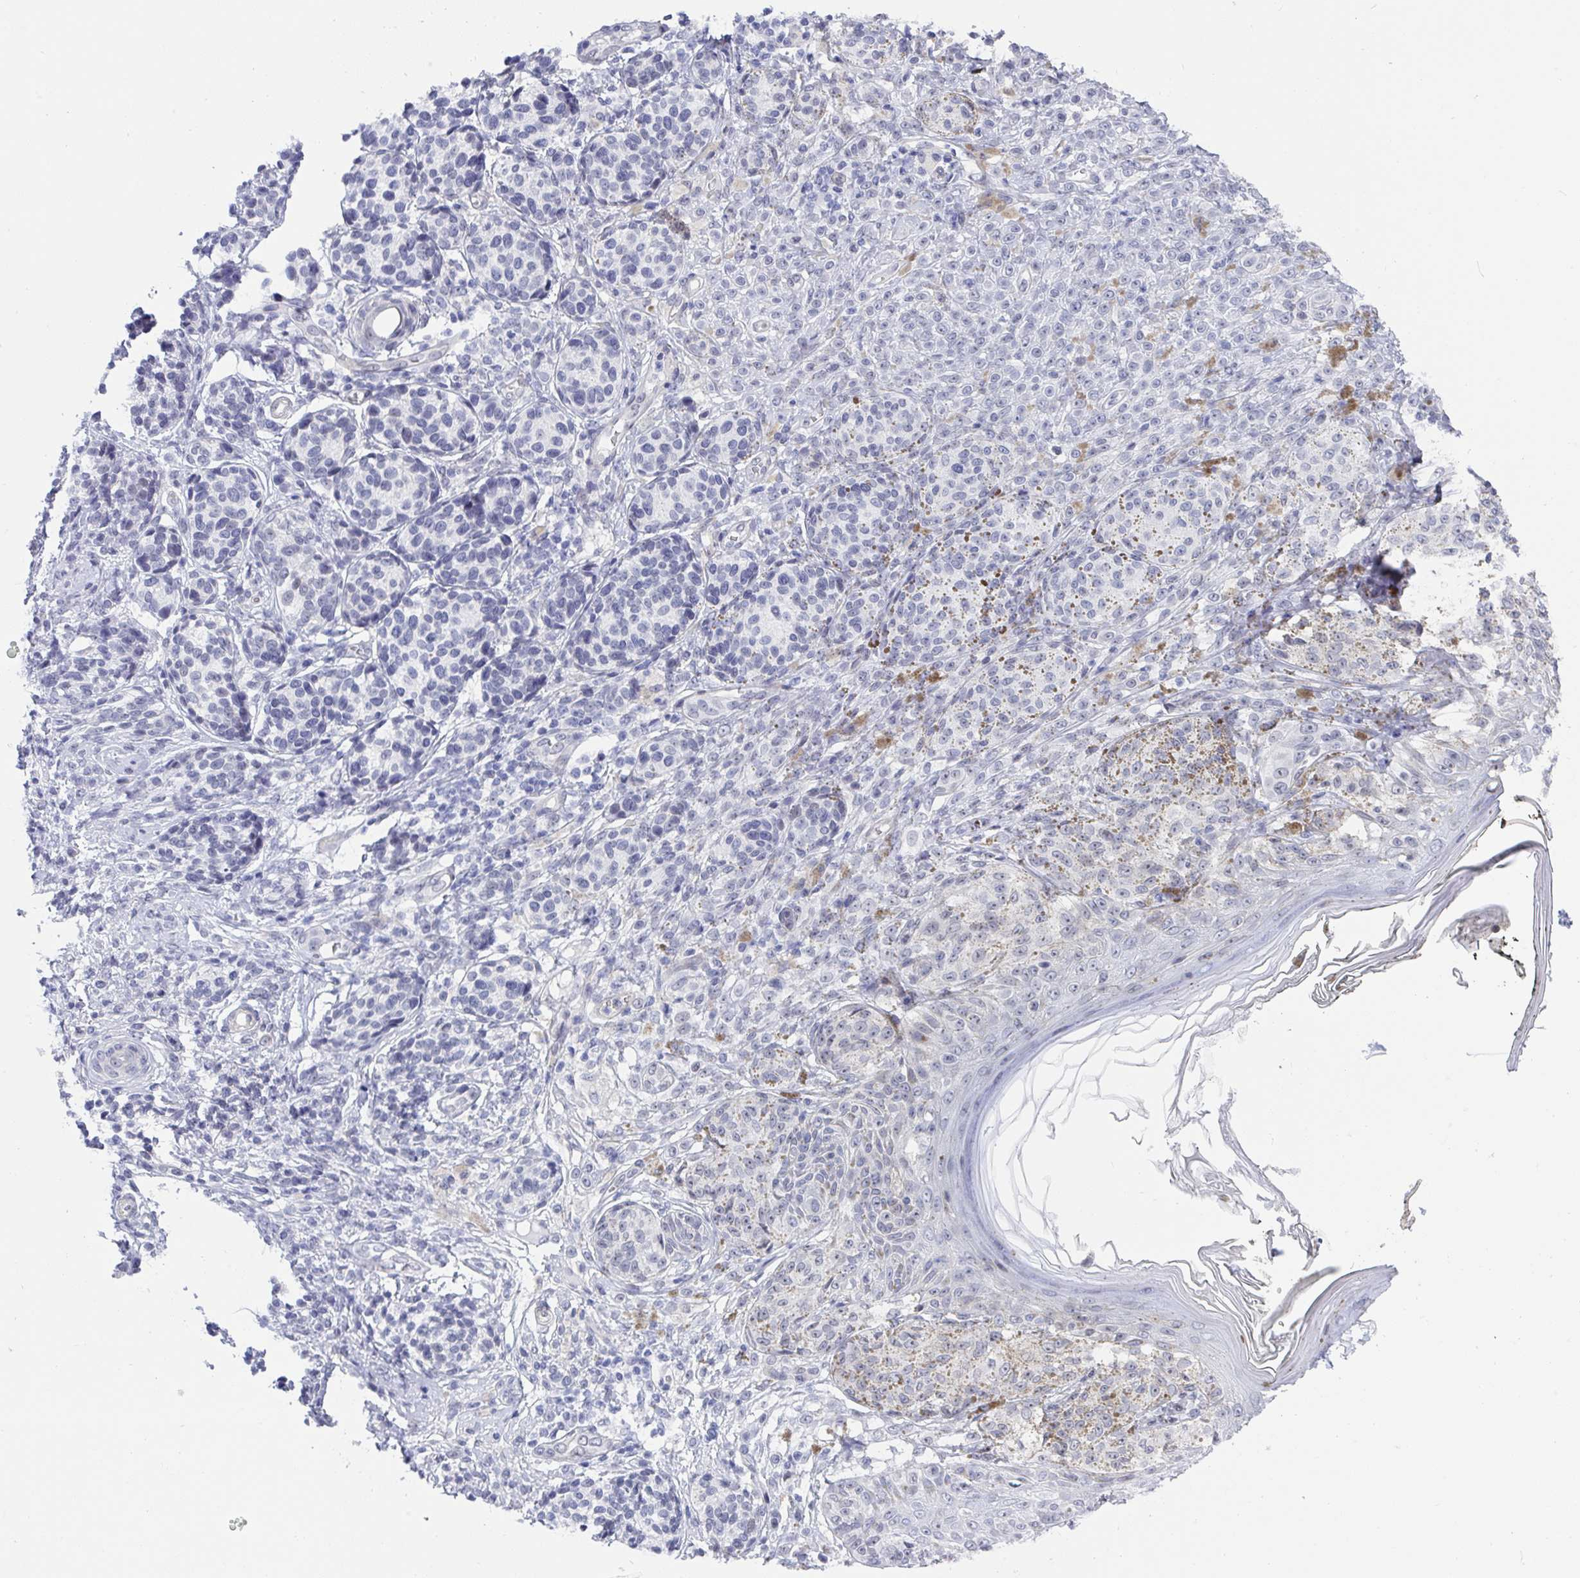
{"staining": {"intensity": "negative", "quantity": "none", "location": "none"}, "tissue": "melanoma", "cell_type": "Tumor cells", "image_type": "cancer", "snomed": [{"axis": "morphology", "description": "Malignant melanoma, NOS"}, {"axis": "topography", "description": "Skin"}], "caption": "An immunohistochemistry (IHC) histopathology image of melanoma is shown. There is no staining in tumor cells of melanoma.", "gene": "MFSD4A", "patient": {"sex": "male", "age": 42}}